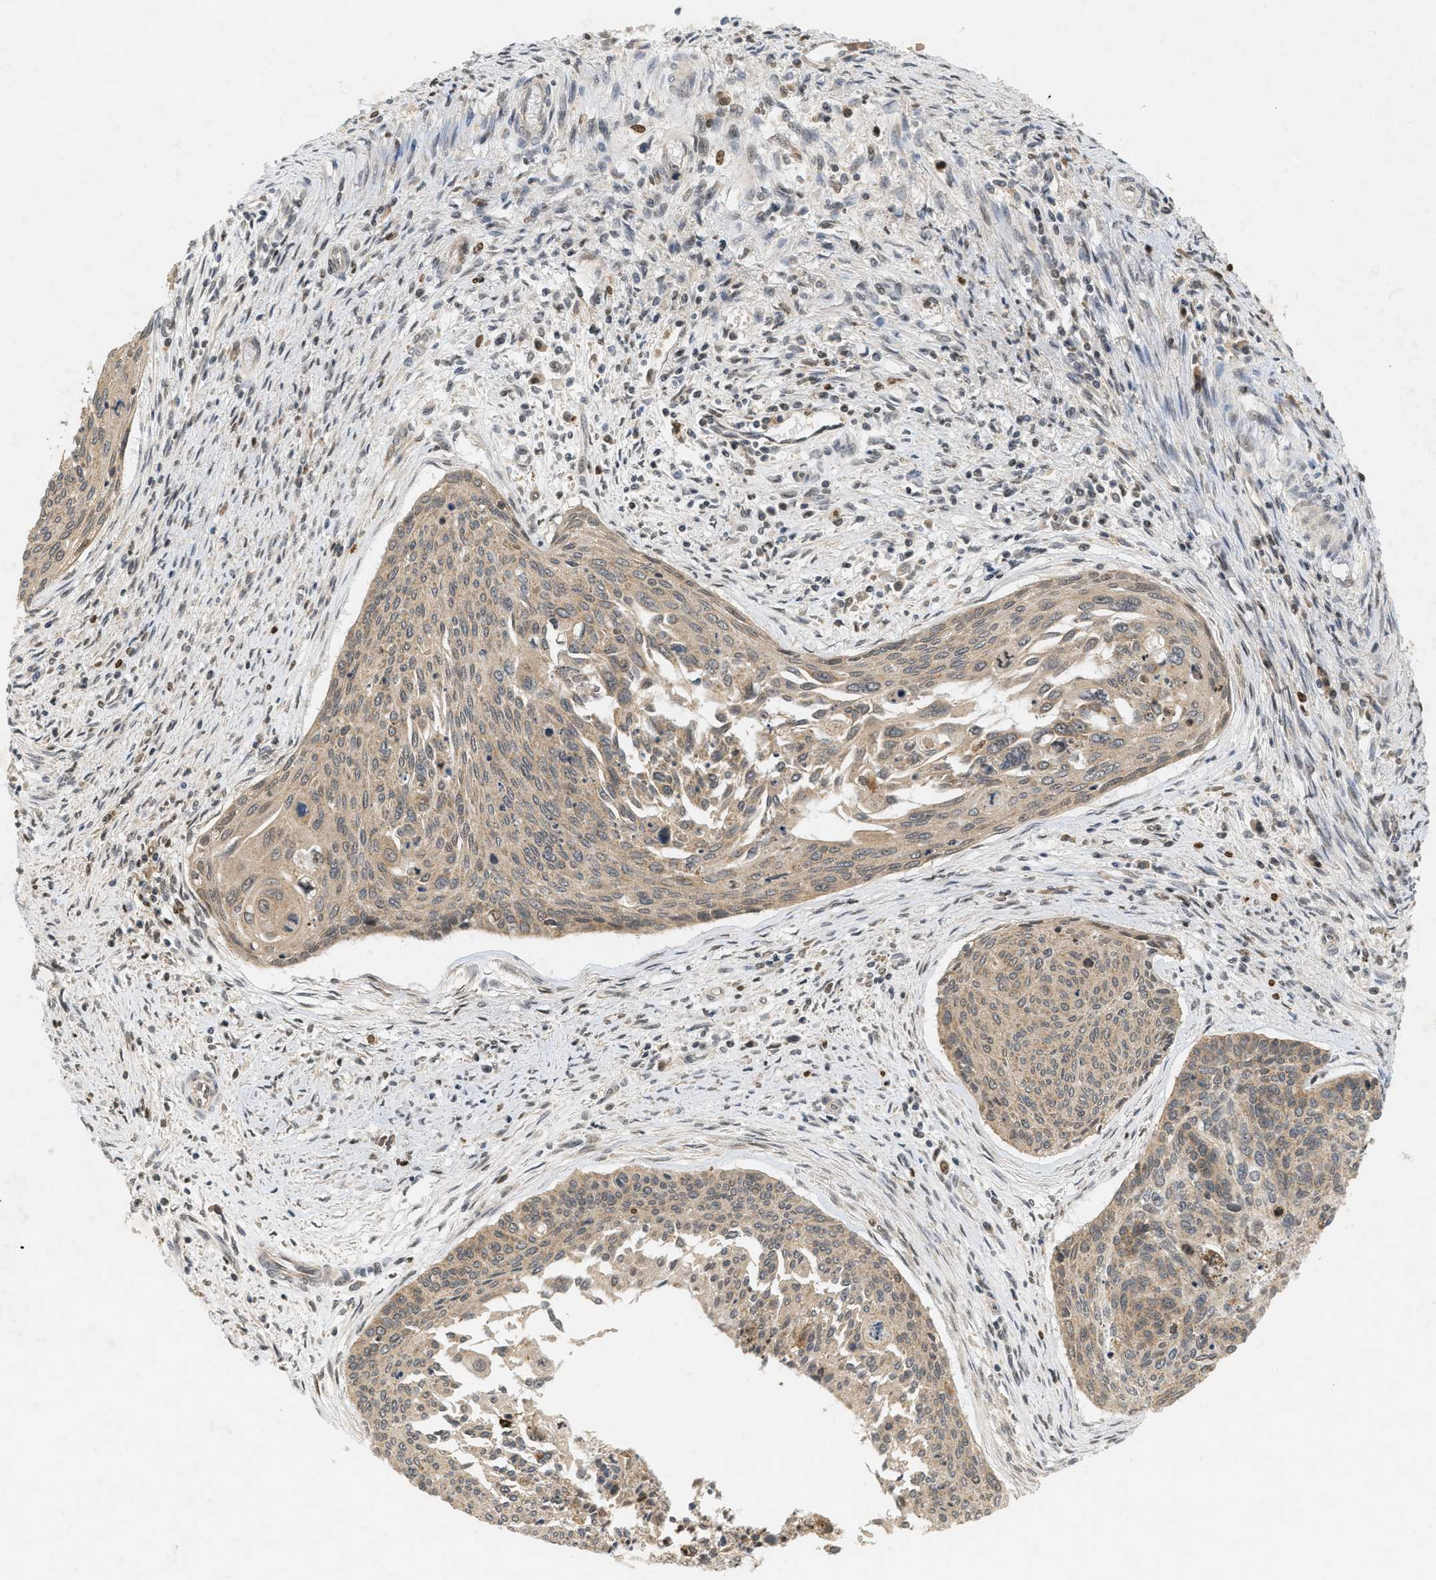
{"staining": {"intensity": "moderate", "quantity": ">75%", "location": "cytoplasmic/membranous,nuclear"}, "tissue": "cervical cancer", "cell_type": "Tumor cells", "image_type": "cancer", "snomed": [{"axis": "morphology", "description": "Squamous cell carcinoma, NOS"}, {"axis": "topography", "description": "Cervix"}], "caption": "The photomicrograph demonstrates a brown stain indicating the presence of a protein in the cytoplasmic/membranous and nuclear of tumor cells in cervical cancer.", "gene": "PRKD1", "patient": {"sex": "female", "age": 55}}